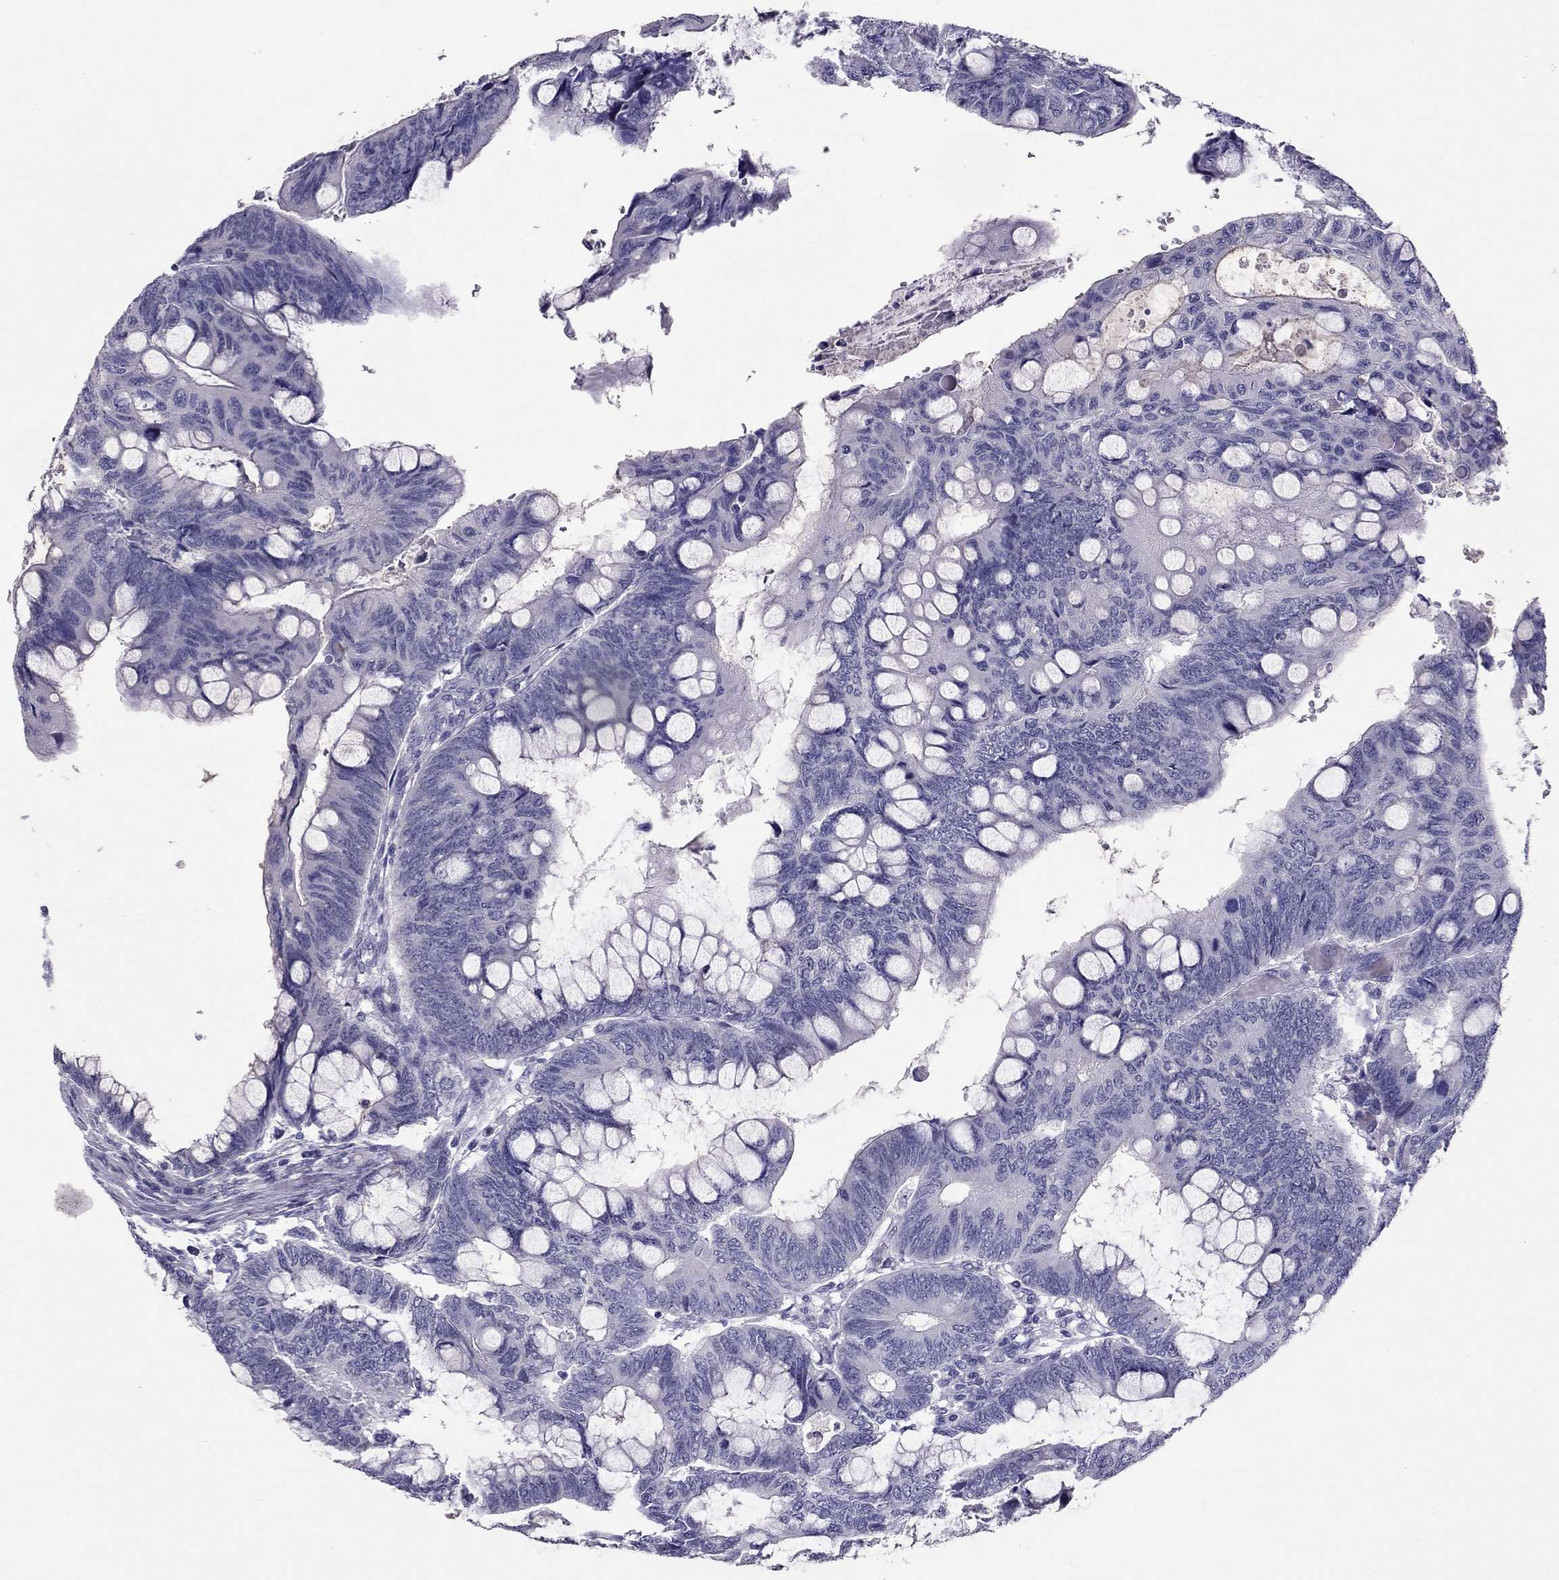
{"staining": {"intensity": "negative", "quantity": "none", "location": "none"}, "tissue": "colorectal cancer", "cell_type": "Tumor cells", "image_type": "cancer", "snomed": [{"axis": "morphology", "description": "Normal tissue, NOS"}, {"axis": "morphology", "description": "Adenocarcinoma, NOS"}, {"axis": "topography", "description": "Rectum"}], "caption": "Colorectal cancer stained for a protein using immunohistochemistry (IHC) displays no expression tumor cells.", "gene": "RHO", "patient": {"sex": "male", "age": 92}}